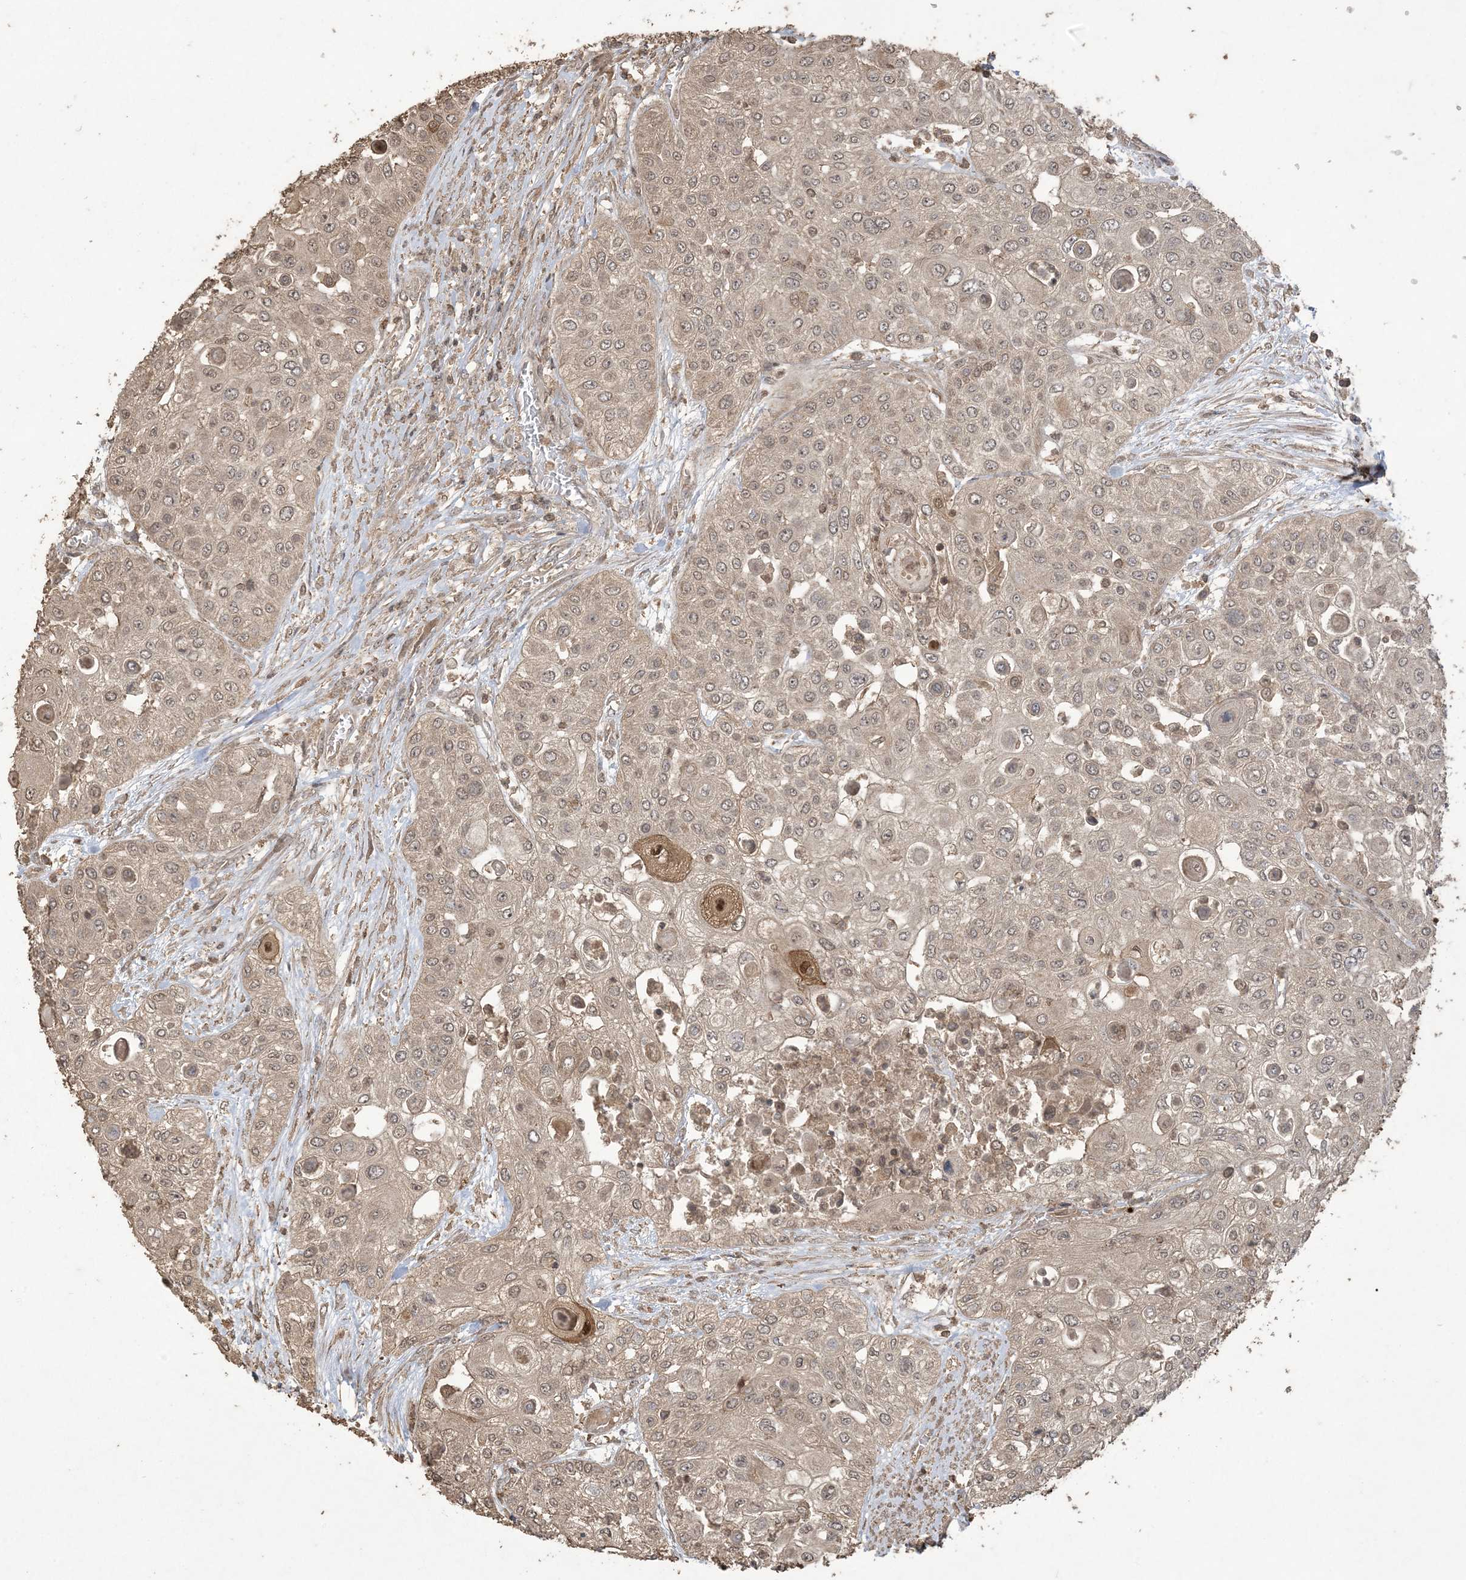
{"staining": {"intensity": "weak", "quantity": "25%-75%", "location": "cytoplasmic/membranous"}, "tissue": "urothelial cancer", "cell_type": "Tumor cells", "image_type": "cancer", "snomed": [{"axis": "morphology", "description": "Urothelial carcinoma, High grade"}, {"axis": "topography", "description": "Urinary bladder"}], "caption": "Urothelial cancer stained with a protein marker reveals weak staining in tumor cells.", "gene": "EFCAB8", "patient": {"sex": "female", "age": 79}}